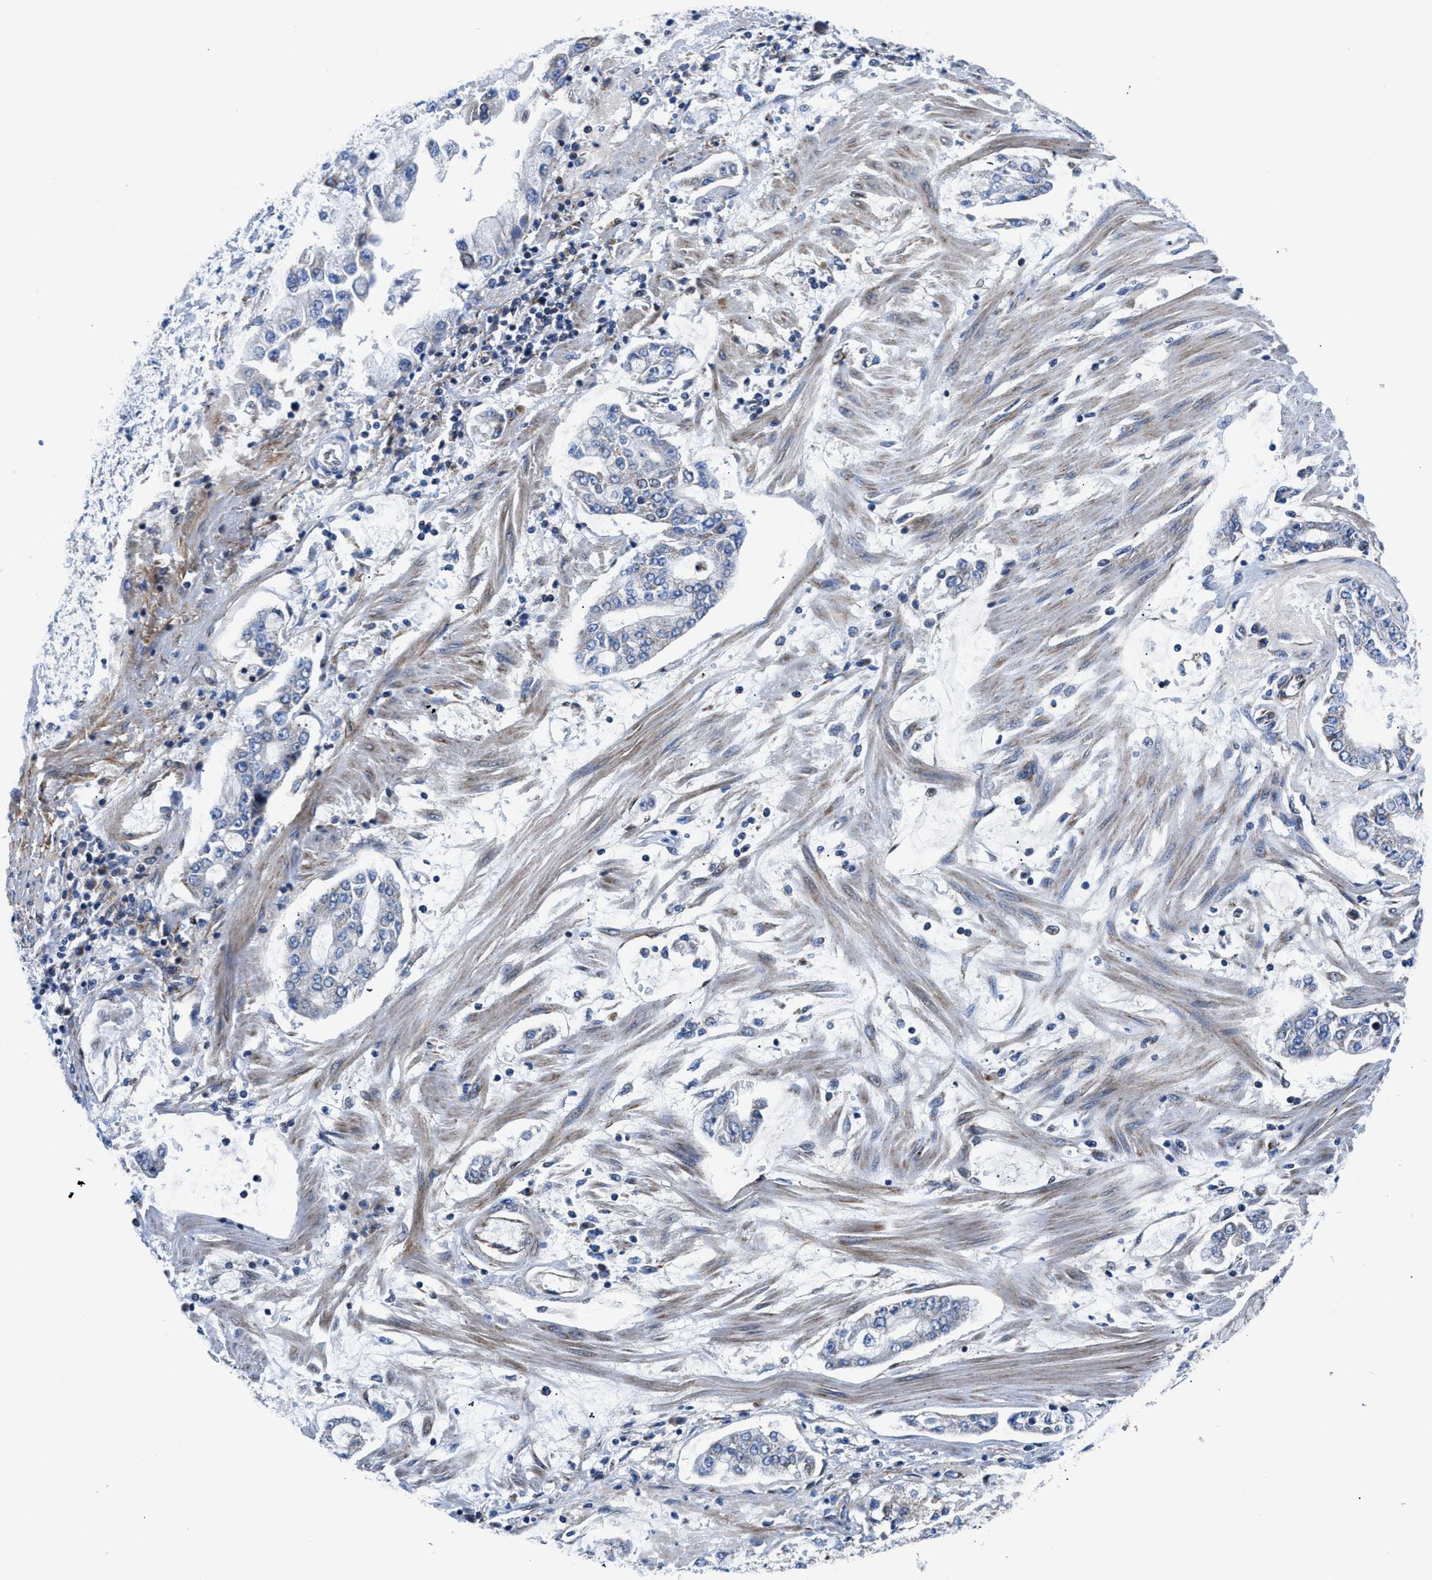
{"staining": {"intensity": "weak", "quantity": "<25%", "location": "cytoplasmic/membranous"}, "tissue": "stomach cancer", "cell_type": "Tumor cells", "image_type": "cancer", "snomed": [{"axis": "morphology", "description": "Adenocarcinoma, NOS"}, {"axis": "topography", "description": "Stomach"}], "caption": "This is an immunohistochemistry (IHC) image of human stomach adenocarcinoma. There is no positivity in tumor cells.", "gene": "LMO2", "patient": {"sex": "male", "age": 76}}